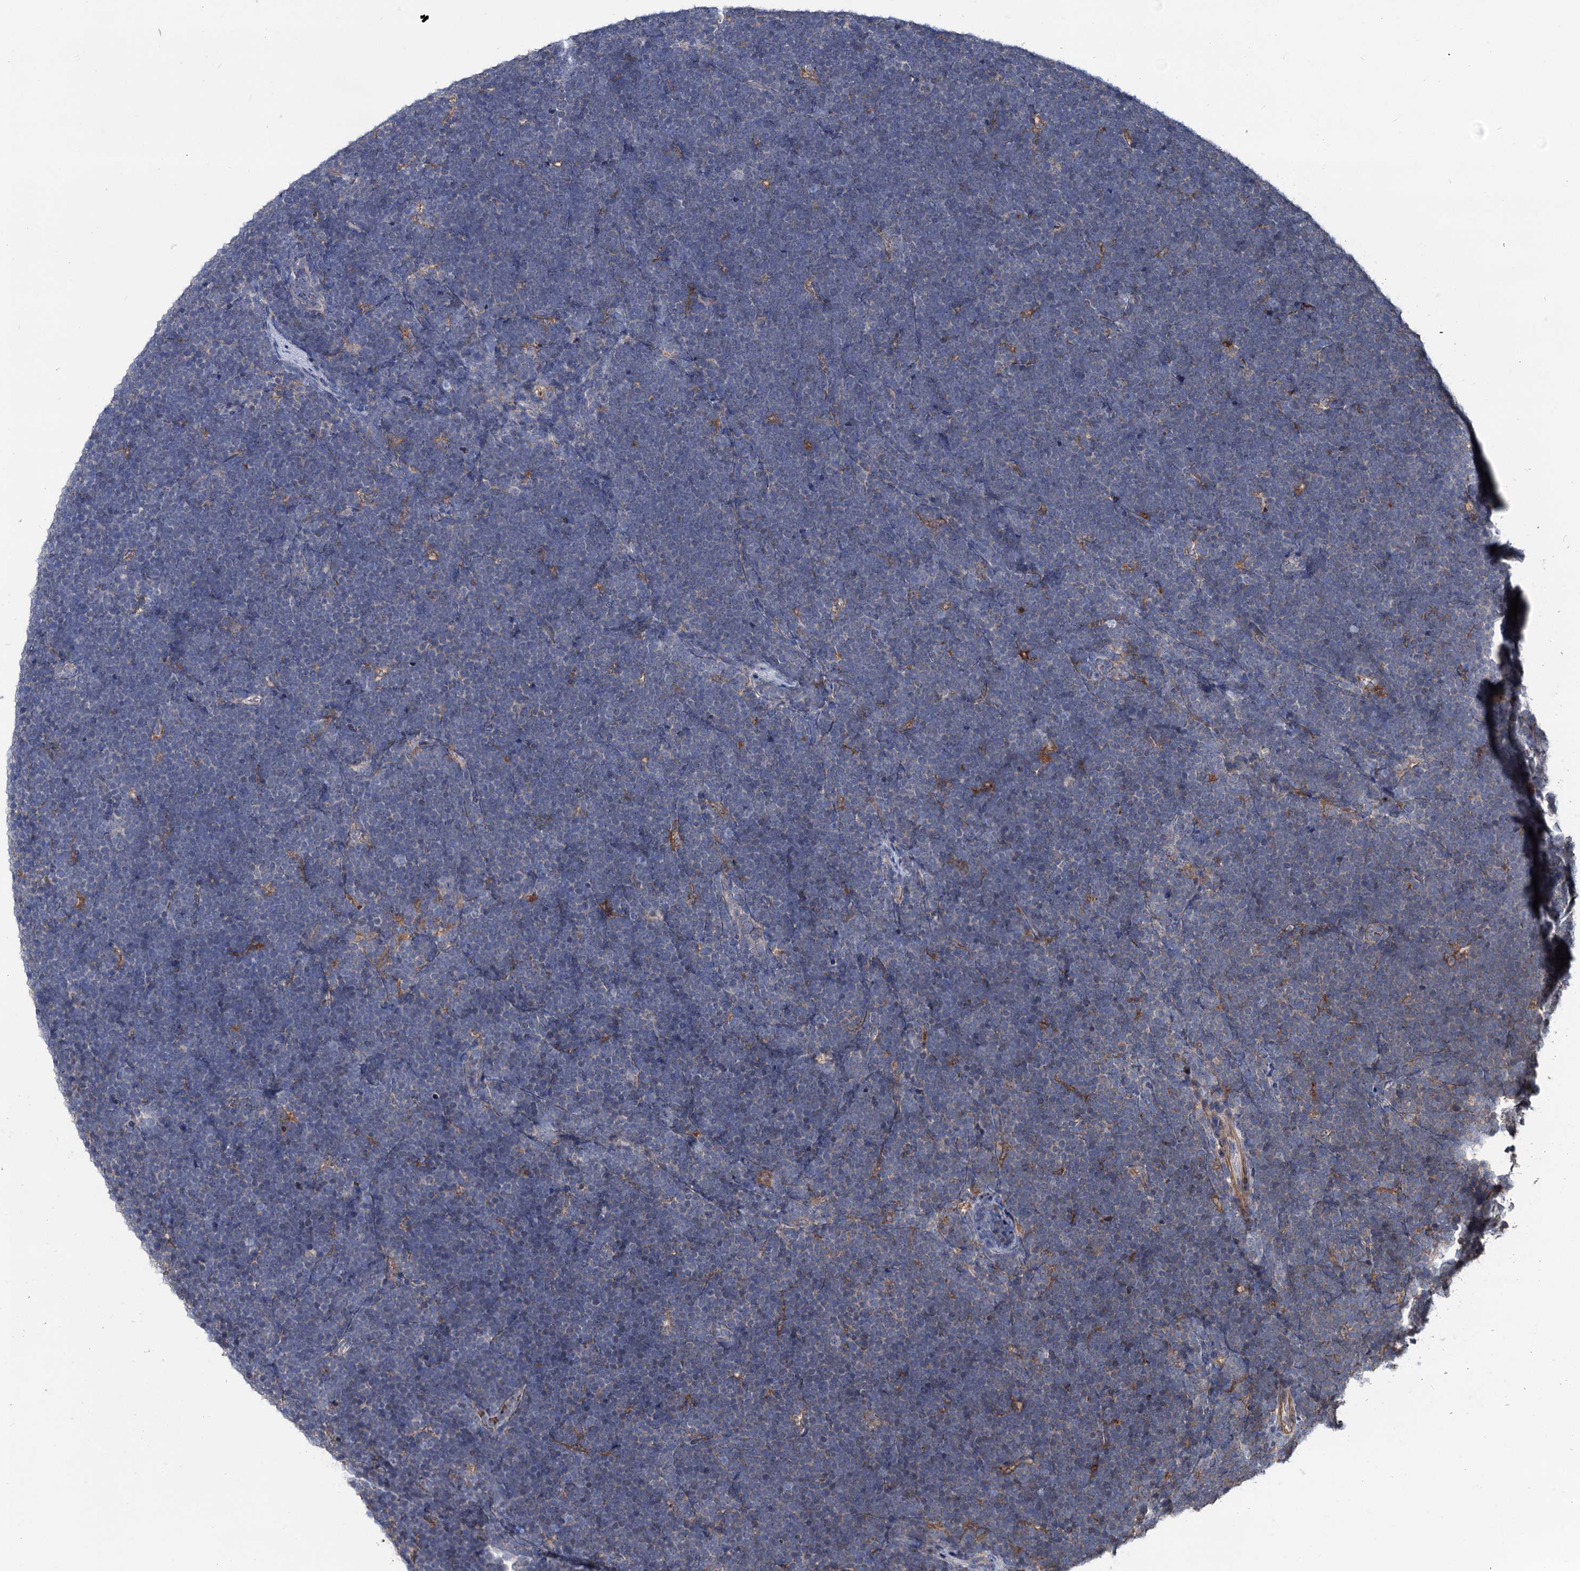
{"staining": {"intensity": "negative", "quantity": "none", "location": "none"}, "tissue": "lymphoma", "cell_type": "Tumor cells", "image_type": "cancer", "snomed": [{"axis": "morphology", "description": "Malignant lymphoma, non-Hodgkin's type, High grade"}, {"axis": "topography", "description": "Lymph node"}], "caption": "DAB immunohistochemical staining of malignant lymphoma, non-Hodgkin's type (high-grade) reveals no significant staining in tumor cells. (Stains: DAB IHC with hematoxylin counter stain, Microscopy: brightfield microscopy at high magnification).", "gene": "GRIP1", "patient": {"sex": "male", "age": 13}}